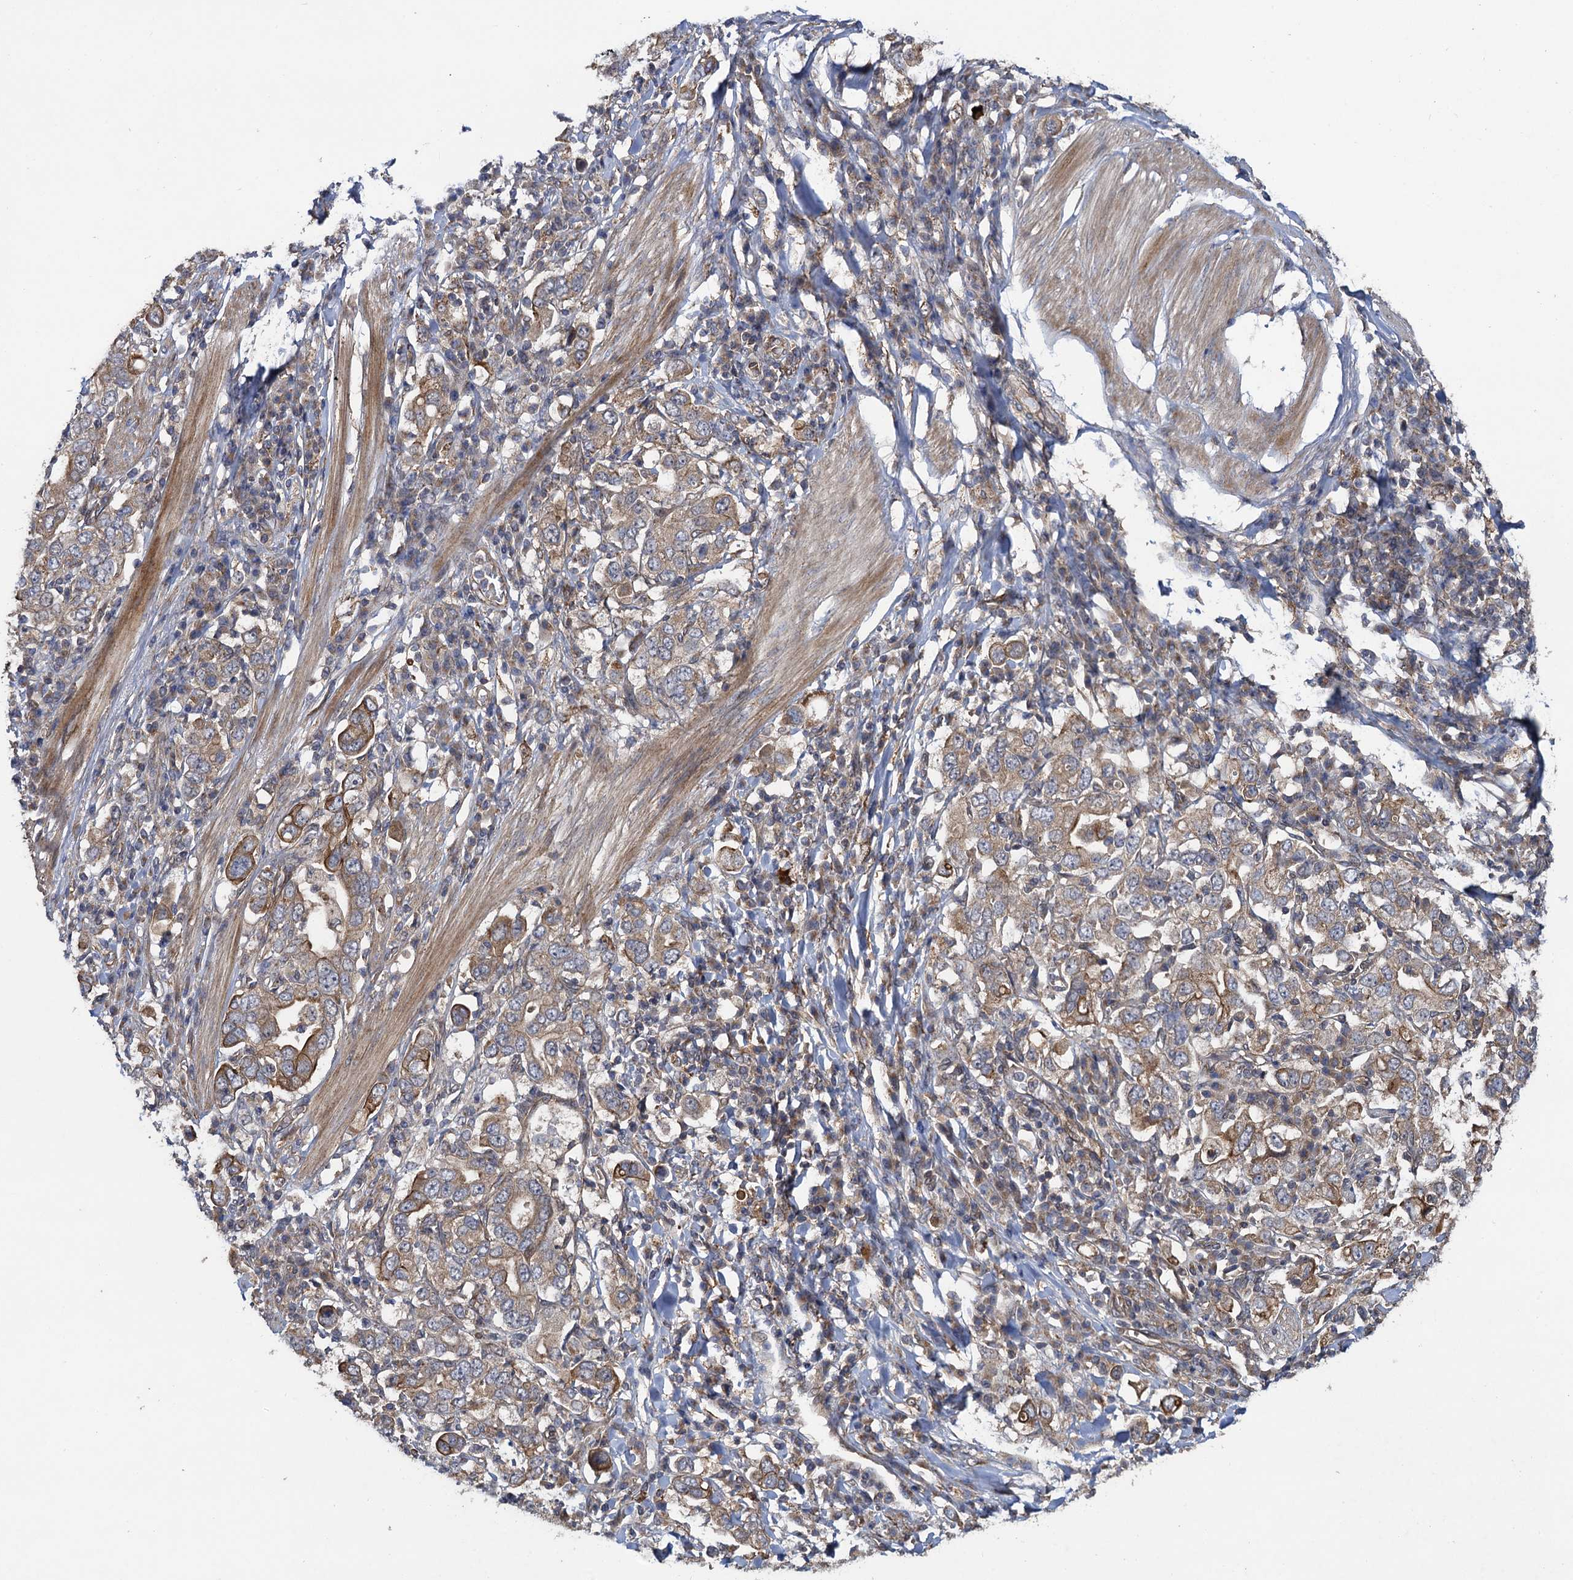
{"staining": {"intensity": "moderate", "quantity": "25%-75%", "location": "cytoplasmic/membranous"}, "tissue": "stomach cancer", "cell_type": "Tumor cells", "image_type": "cancer", "snomed": [{"axis": "morphology", "description": "Adenocarcinoma, NOS"}, {"axis": "topography", "description": "Stomach, upper"}], "caption": "Tumor cells exhibit medium levels of moderate cytoplasmic/membranous expression in approximately 25%-75% of cells in stomach adenocarcinoma. Nuclei are stained in blue.", "gene": "HAUS1", "patient": {"sex": "male", "age": 62}}